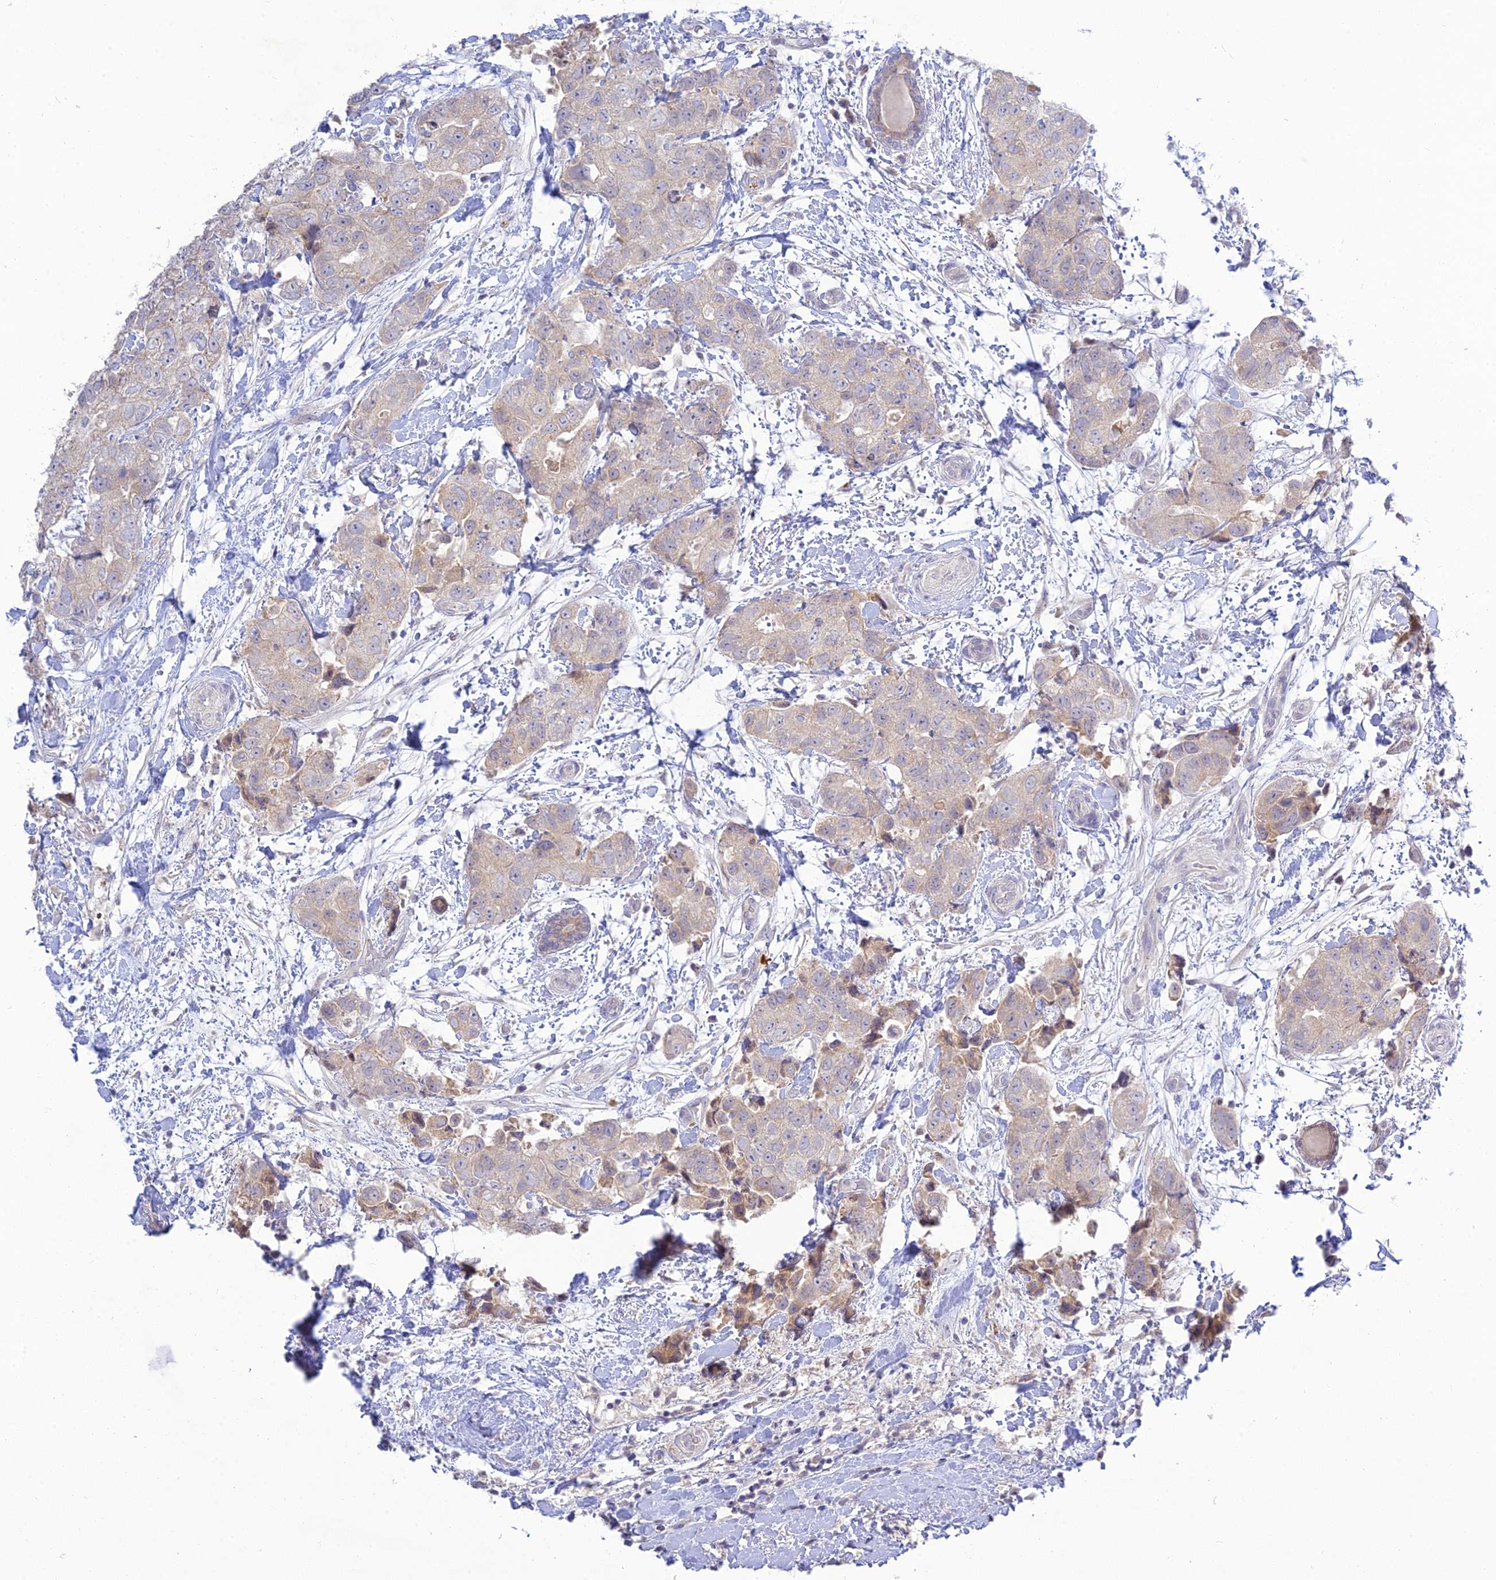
{"staining": {"intensity": "weak", "quantity": "<25%", "location": "cytoplasmic/membranous"}, "tissue": "breast cancer", "cell_type": "Tumor cells", "image_type": "cancer", "snomed": [{"axis": "morphology", "description": "Duct carcinoma"}, {"axis": "topography", "description": "Breast"}], "caption": "There is no significant positivity in tumor cells of intraductal carcinoma (breast).", "gene": "TMEM40", "patient": {"sex": "female", "age": 62}}